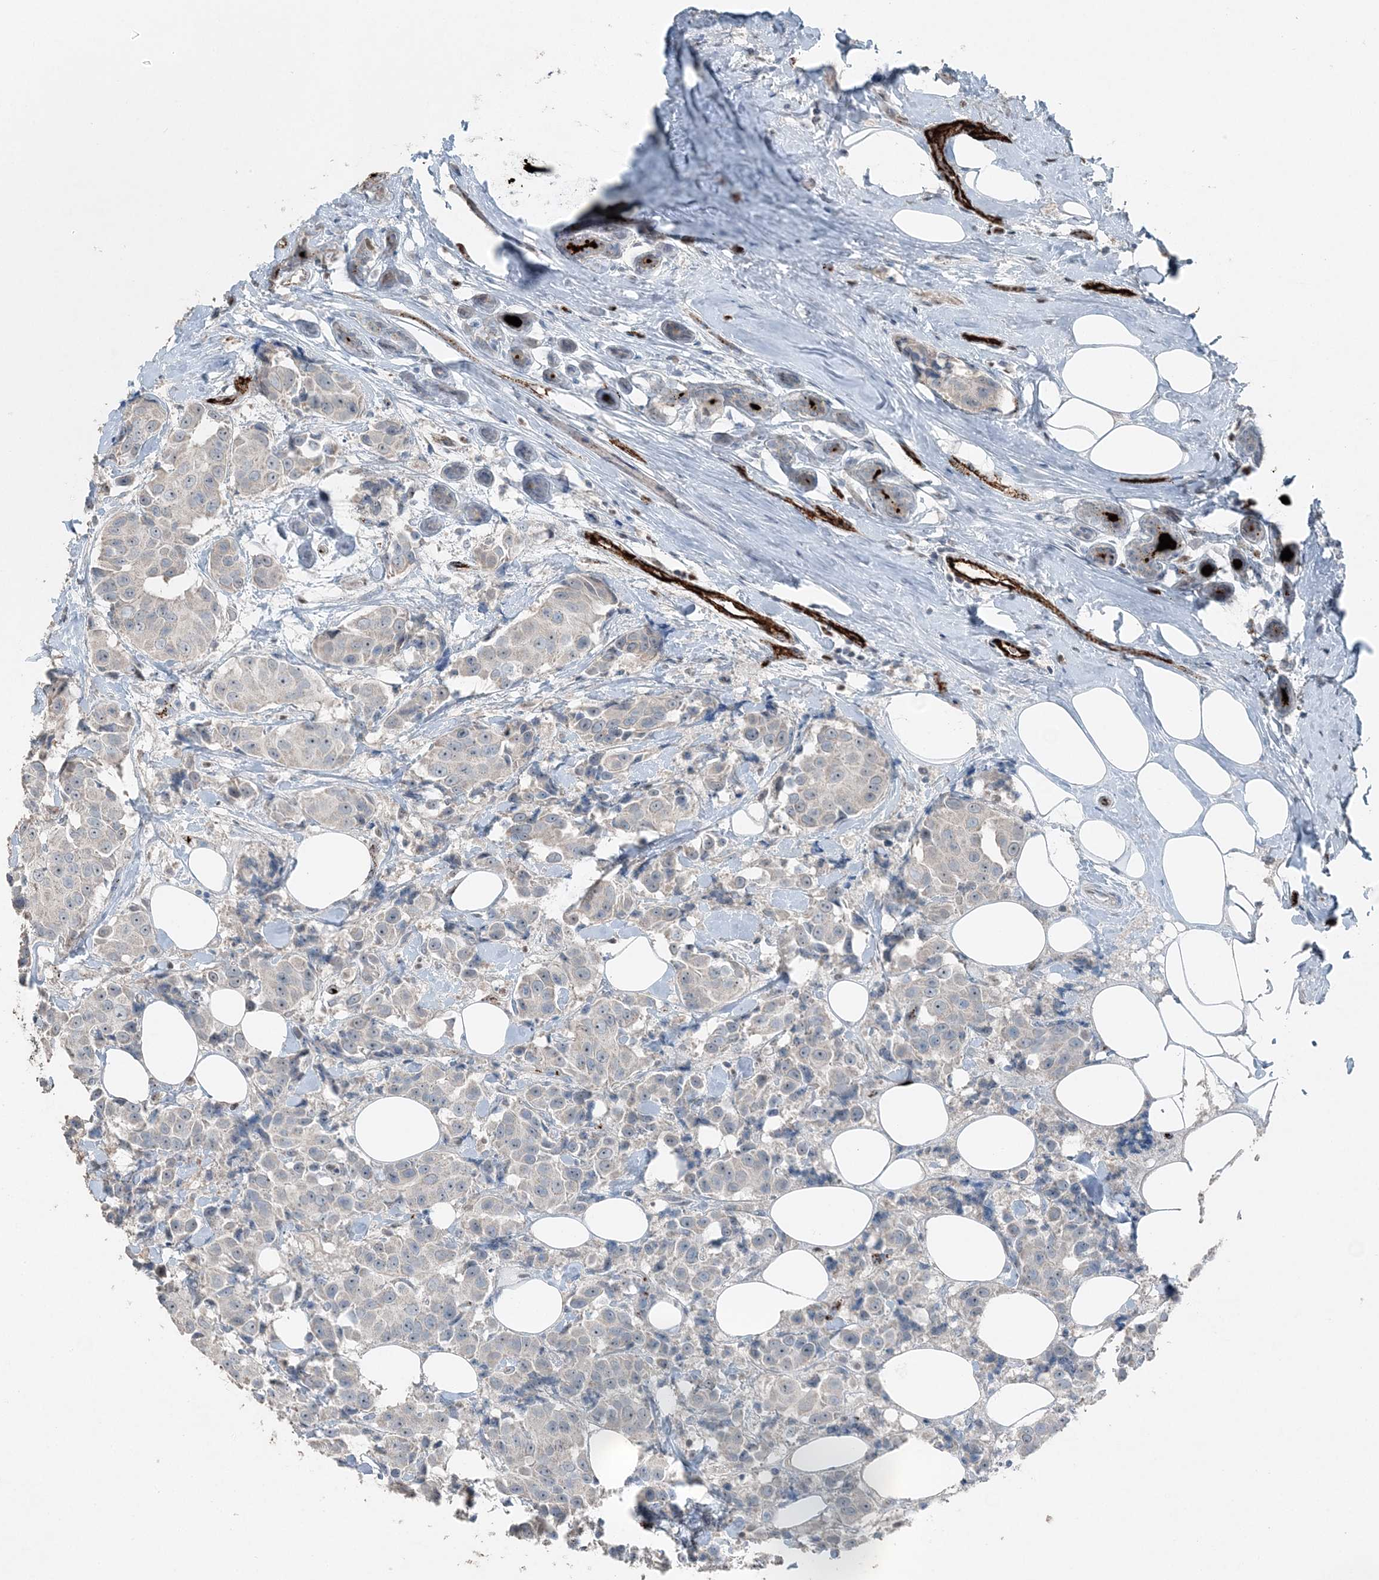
{"staining": {"intensity": "negative", "quantity": "none", "location": "none"}, "tissue": "breast cancer", "cell_type": "Tumor cells", "image_type": "cancer", "snomed": [{"axis": "morphology", "description": "Normal tissue, NOS"}, {"axis": "morphology", "description": "Duct carcinoma"}, {"axis": "topography", "description": "Breast"}], "caption": "Tumor cells are negative for brown protein staining in breast cancer.", "gene": "ELOVL7", "patient": {"sex": "female", "age": 39}}